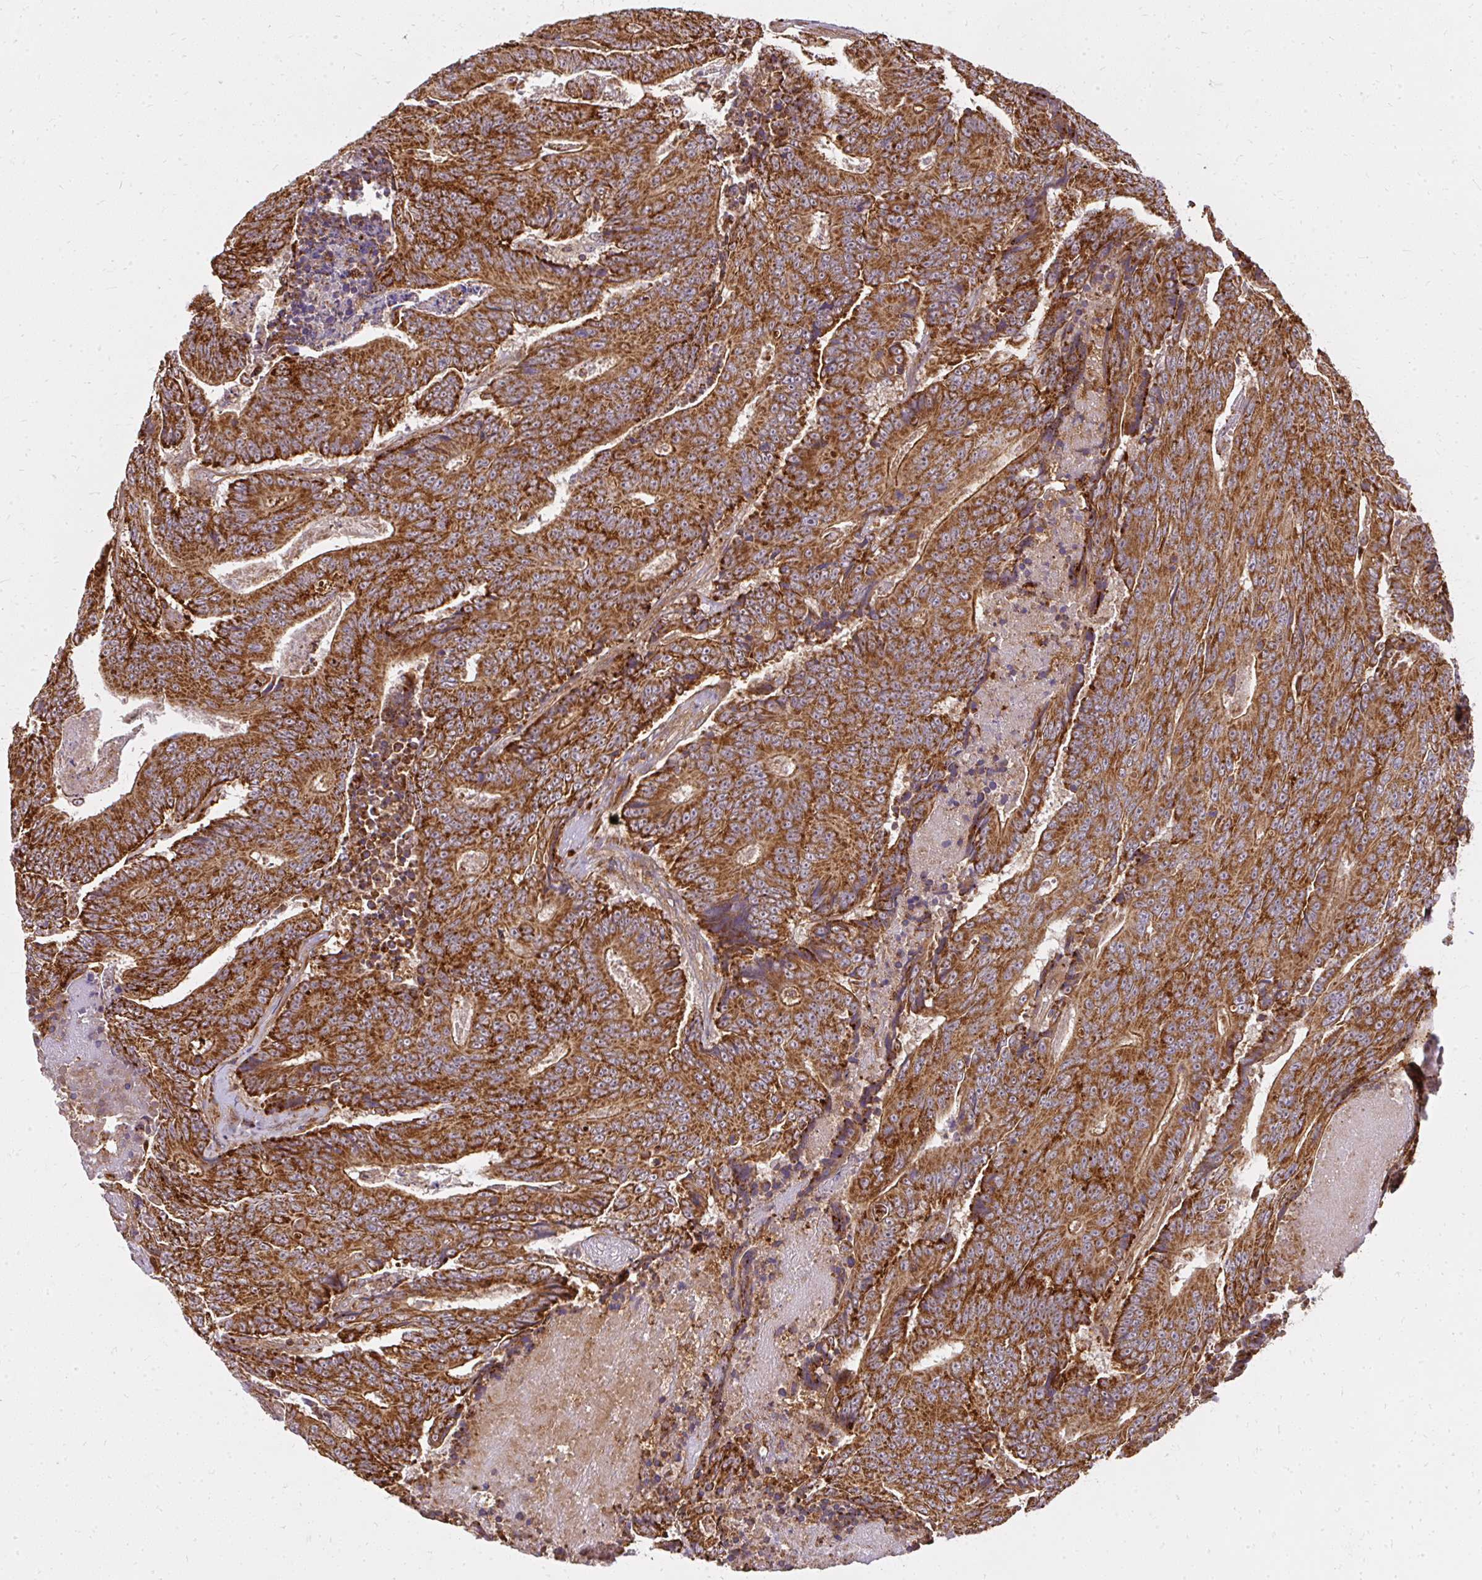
{"staining": {"intensity": "strong", "quantity": ">75%", "location": "cytoplasmic/membranous"}, "tissue": "colorectal cancer", "cell_type": "Tumor cells", "image_type": "cancer", "snomed": [{"axis": "morphology", "description": "Adenocarcinoma, NOS"}, {"axis": "topography", "description": "Colon"}], "caption": "Immunohistochemistry (IHC) of colorectal cancer shows high levels of strong cytoplasmic/membranous staining in about >75% of tumor cells.", "gene": "GNS", "patient": {"sex": "male", "age": 83}}